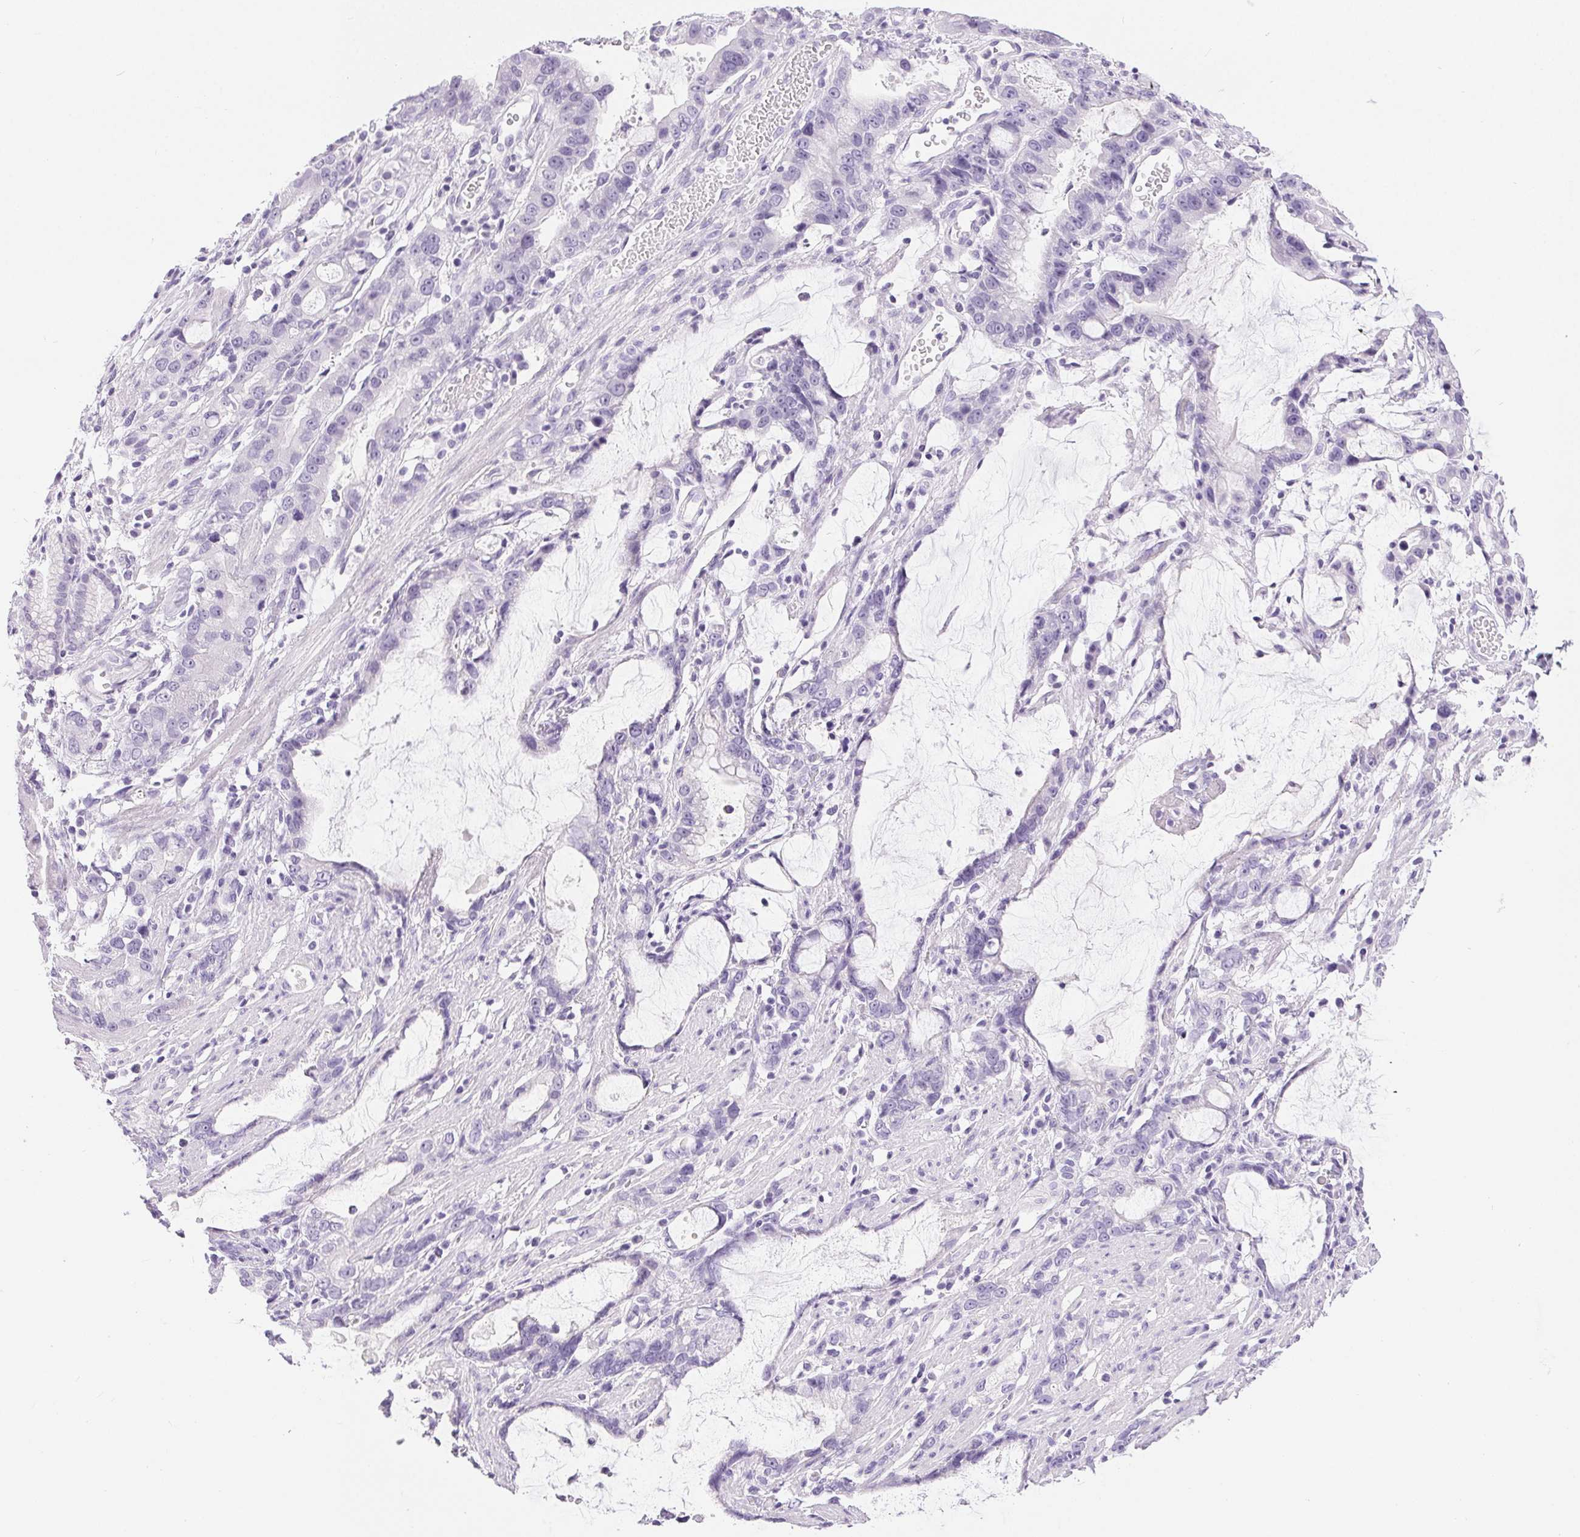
{"staining": {"intensity": "negative", "quantity": "none", "location": "none"}, "tissue": "stomach cancer", "cell_type": "Tumor cells", "image_type": "cancer", "snomed": [{"axis": "morphology", "description": "Adenocarcinoma, NOS"}, {"axis": "topography", "description": "Stomach"}], "caption": "Histopathology image shows no protein expression in tumor cells of stomach cancer (adenocarcinoma) tissue.", "gene": "XDH", "patient": {"sex": "male", "age": 55}}